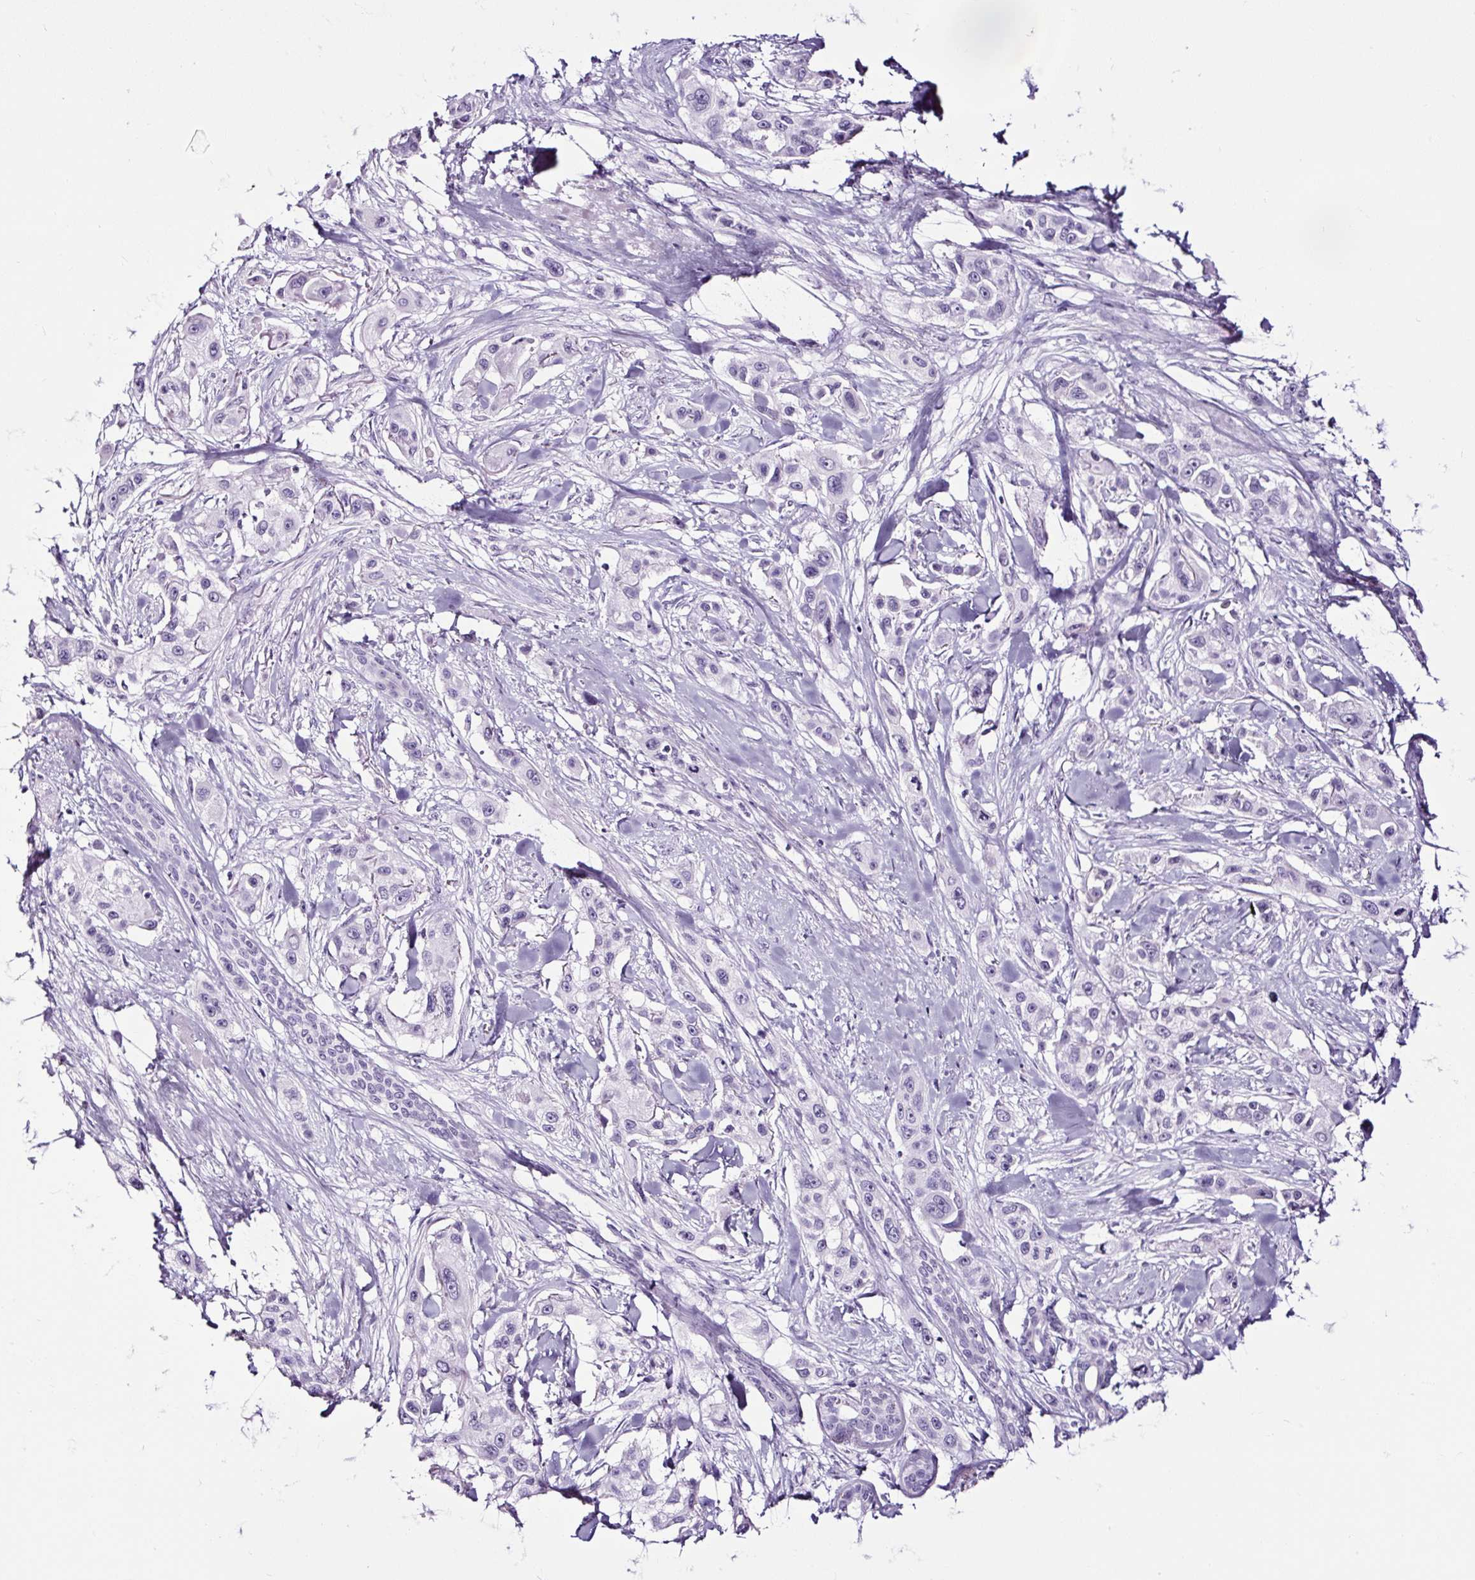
{"staining": {"intensity": "negative", "quantity": "none", "location": "none"}, "tissue": "skin cancer", "cell_type": "Tumor cells", "image_type": "cancer", "snomed": [{"axis": "morphology", "description": "Squamous cell carcinoma, NOS"}, {"axis": "topography", "description": "Skin"}], "caption": "The photomicrograph exhibits no significant staining in tumor cells of skin cancer.", "gene": "NPHS2", "patient": {"sex": "male", "age": 63}}